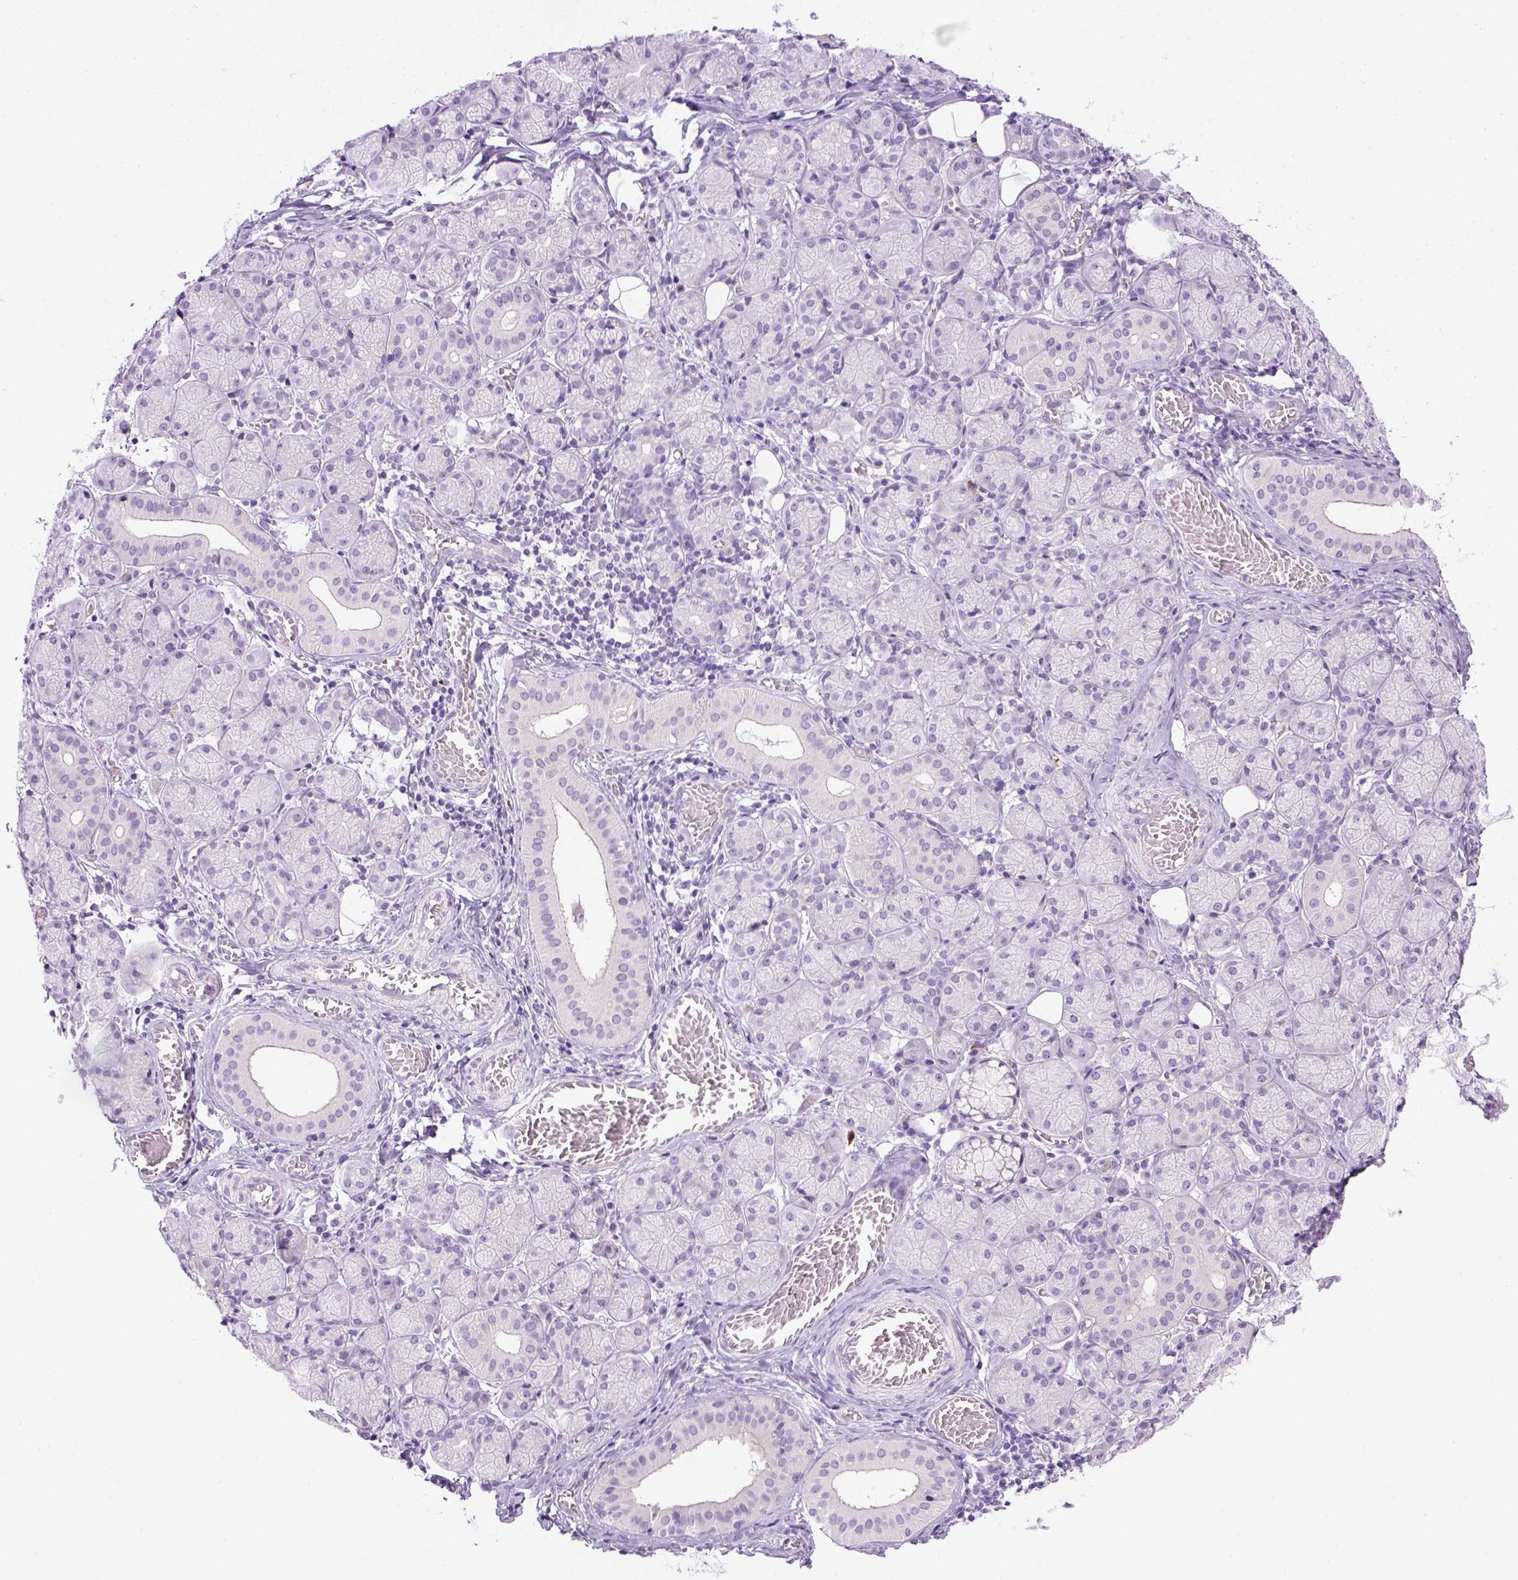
{"staining": {"intensity": "negative", "quantity": "none", "location": "none"}, "tissue": "salivary gland", "cell_type": "Glandular cells", "image_type": "normal", "snomed": [{"axis": "morphology", "description": "Normal tissue, NOS"}, {"axis": "topography", "description": "Salivary gland"}, {"axis": "topography", "description": "Peripheral nerve tissue"}], "caption": "A high-resolution histopathology image shows immunohistochemistry staining of unremarkable salivary gland, which shows no significant staining in glandular cells. (IHC, brightfield microscopy, high magnification).", "gene": "FAM184B", "patient": {"sex": "female", "age": 24}}